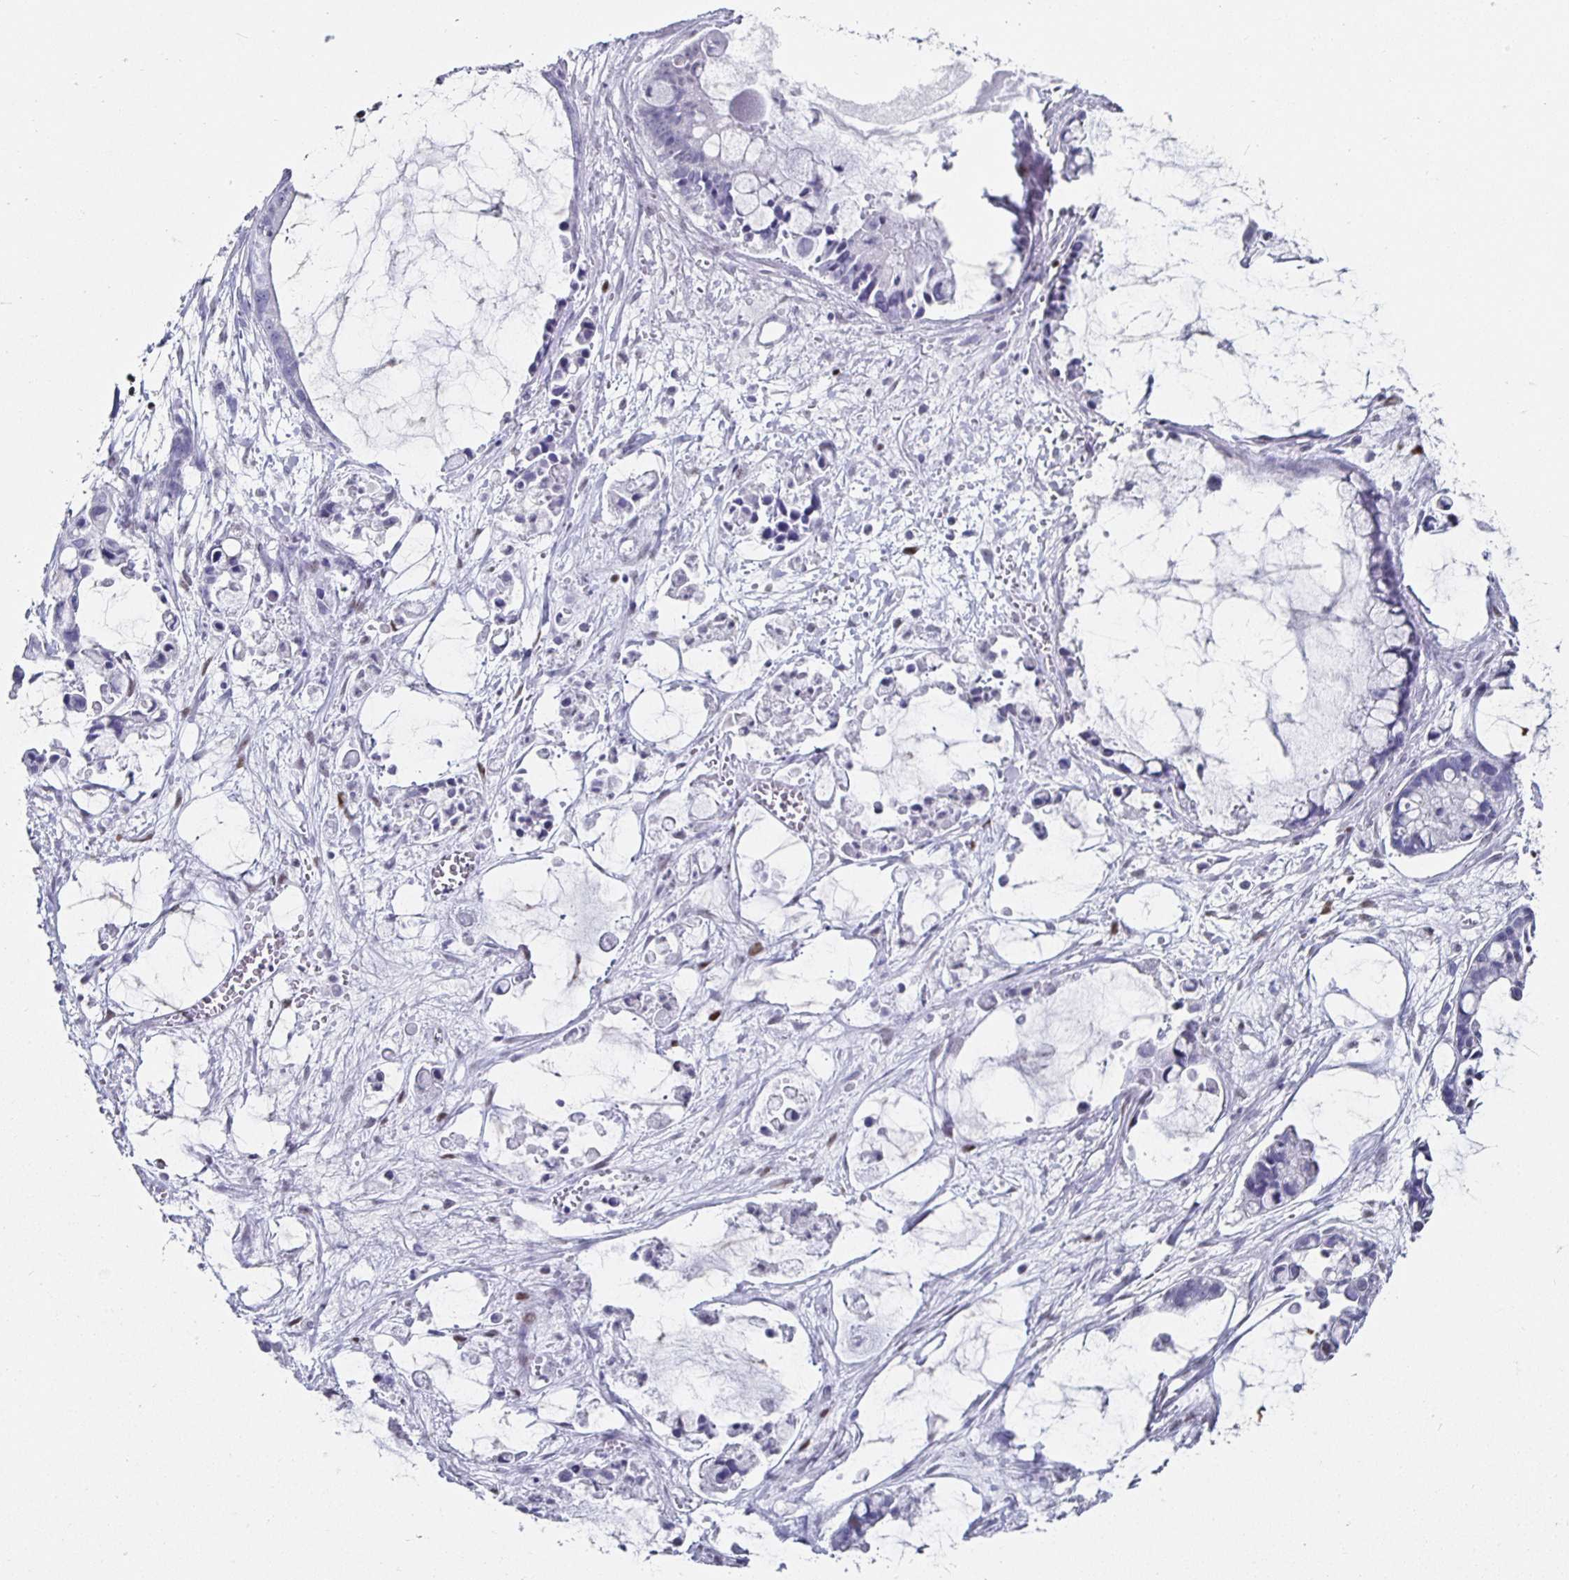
{"staining": {"intensity": "negative", "quantity": "none", "location": "none"}, "tissue": "ovarian cancer", "cell_type": "Tumor cells", "image_type": "cancer", "snomed": [{"axis": "morphology", "description": "Cystadenocarcinoma, mucinous, NOS"}, {"axis": "topography", "description": "Ovary"}], "caption": "Immunohistochemistry (IHC) photomicrograph of neoplastic tissue: ovarian cancer (mucinous cystadenocarcinoma) stained with DAB exhibits no significant protein expression in tumor cells.", "gene": "RUNX2", "patient": {"sex": "female", "age": 63}}